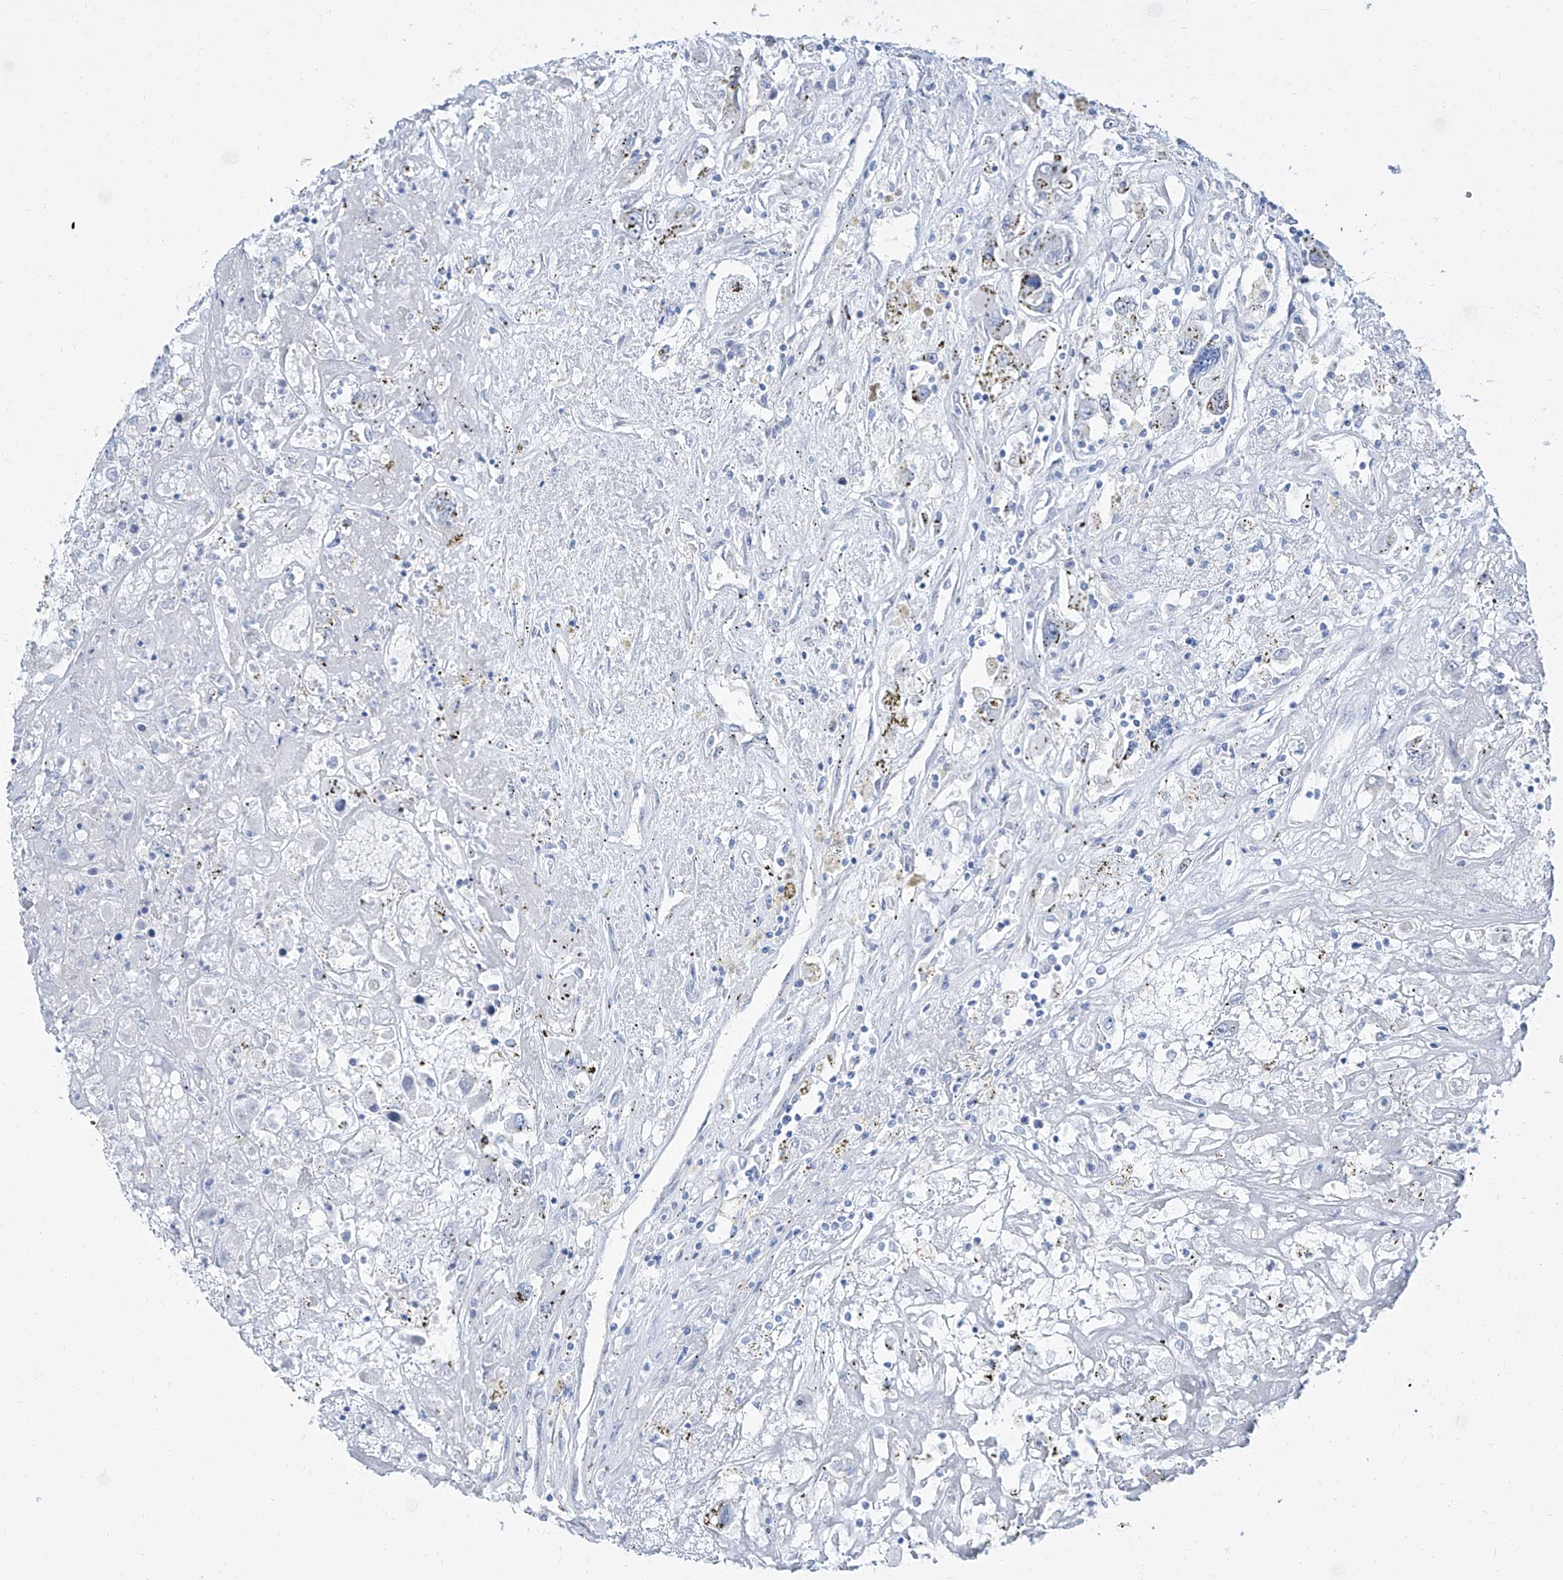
{"staining": {"intensity": "negative", "quantity": "none", "location": "none"}, "tissue": "renal cancer", "cell_type": "Tumor cells", "image_type": "cancer", "snomed": [{"axis": "morphology", "description": "Adenocarcinoma, NOS"}, {"axis": "topography", "description": "Kidney"}], "caption": "Renal adenocarcinoma stained for a protein using IHC shows no staining tumor cells.", "gene": "TXLNB", "patient": {"sex": "female", "age": 52}}